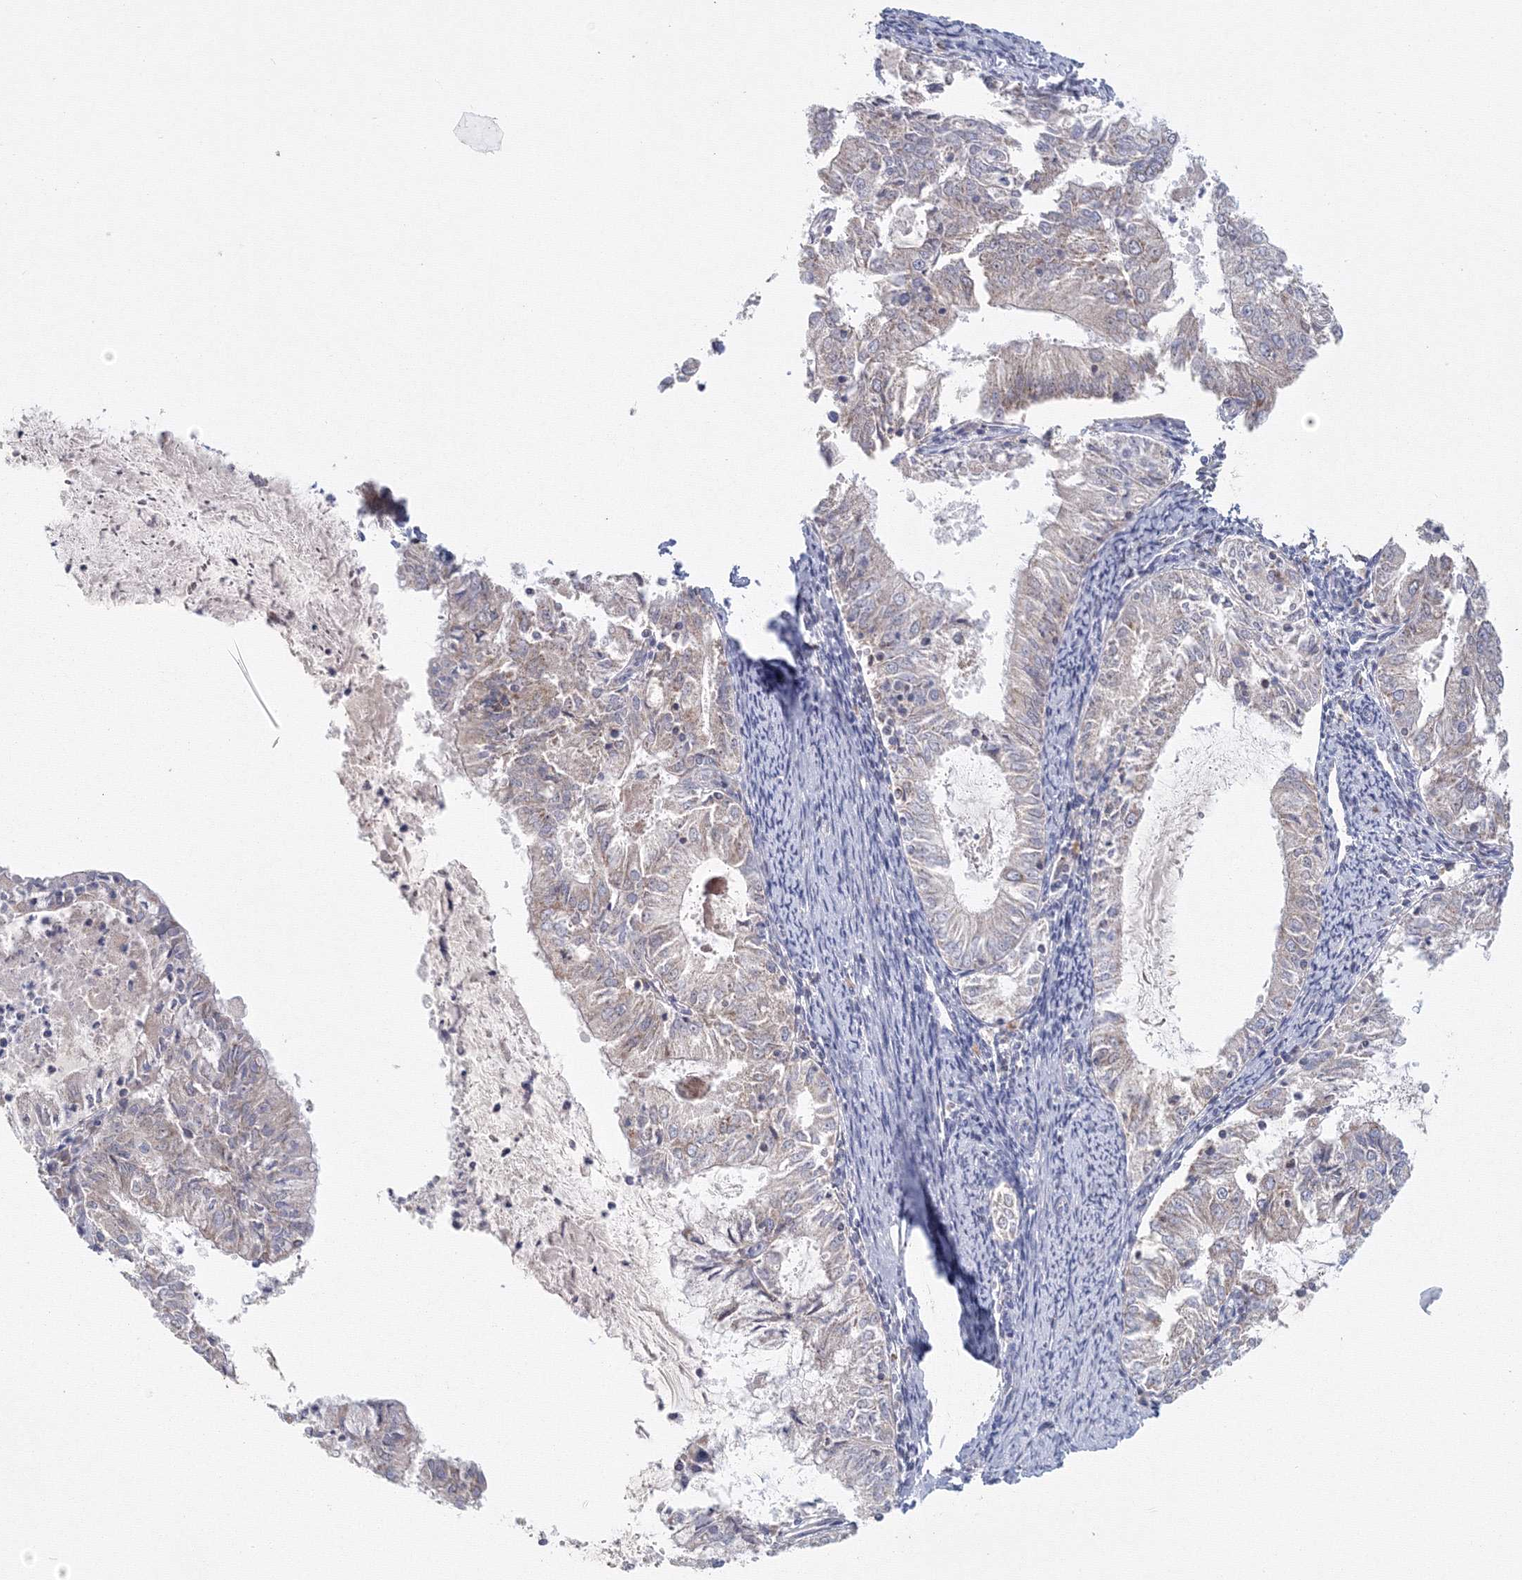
{"staining": {"intensity": "weak", "quantity": "<25%", "location": "cytoplasmic/membranous"}, "tissue": "endometrial cancer", "cell_type": "Tumor cells", "image_type": "cancer", "snomed": [{"axis": "morphology", "description": "Adenocarcinoma, NOS"}, {"axis": "topography", "description": "Endometrium"}], "caption": "This is a image of IHC staining of endometrial cancer, which shows no staining in tumor cells.", "gene": "GRPEL1", "patient": {"sex": "female", "age": 57}}